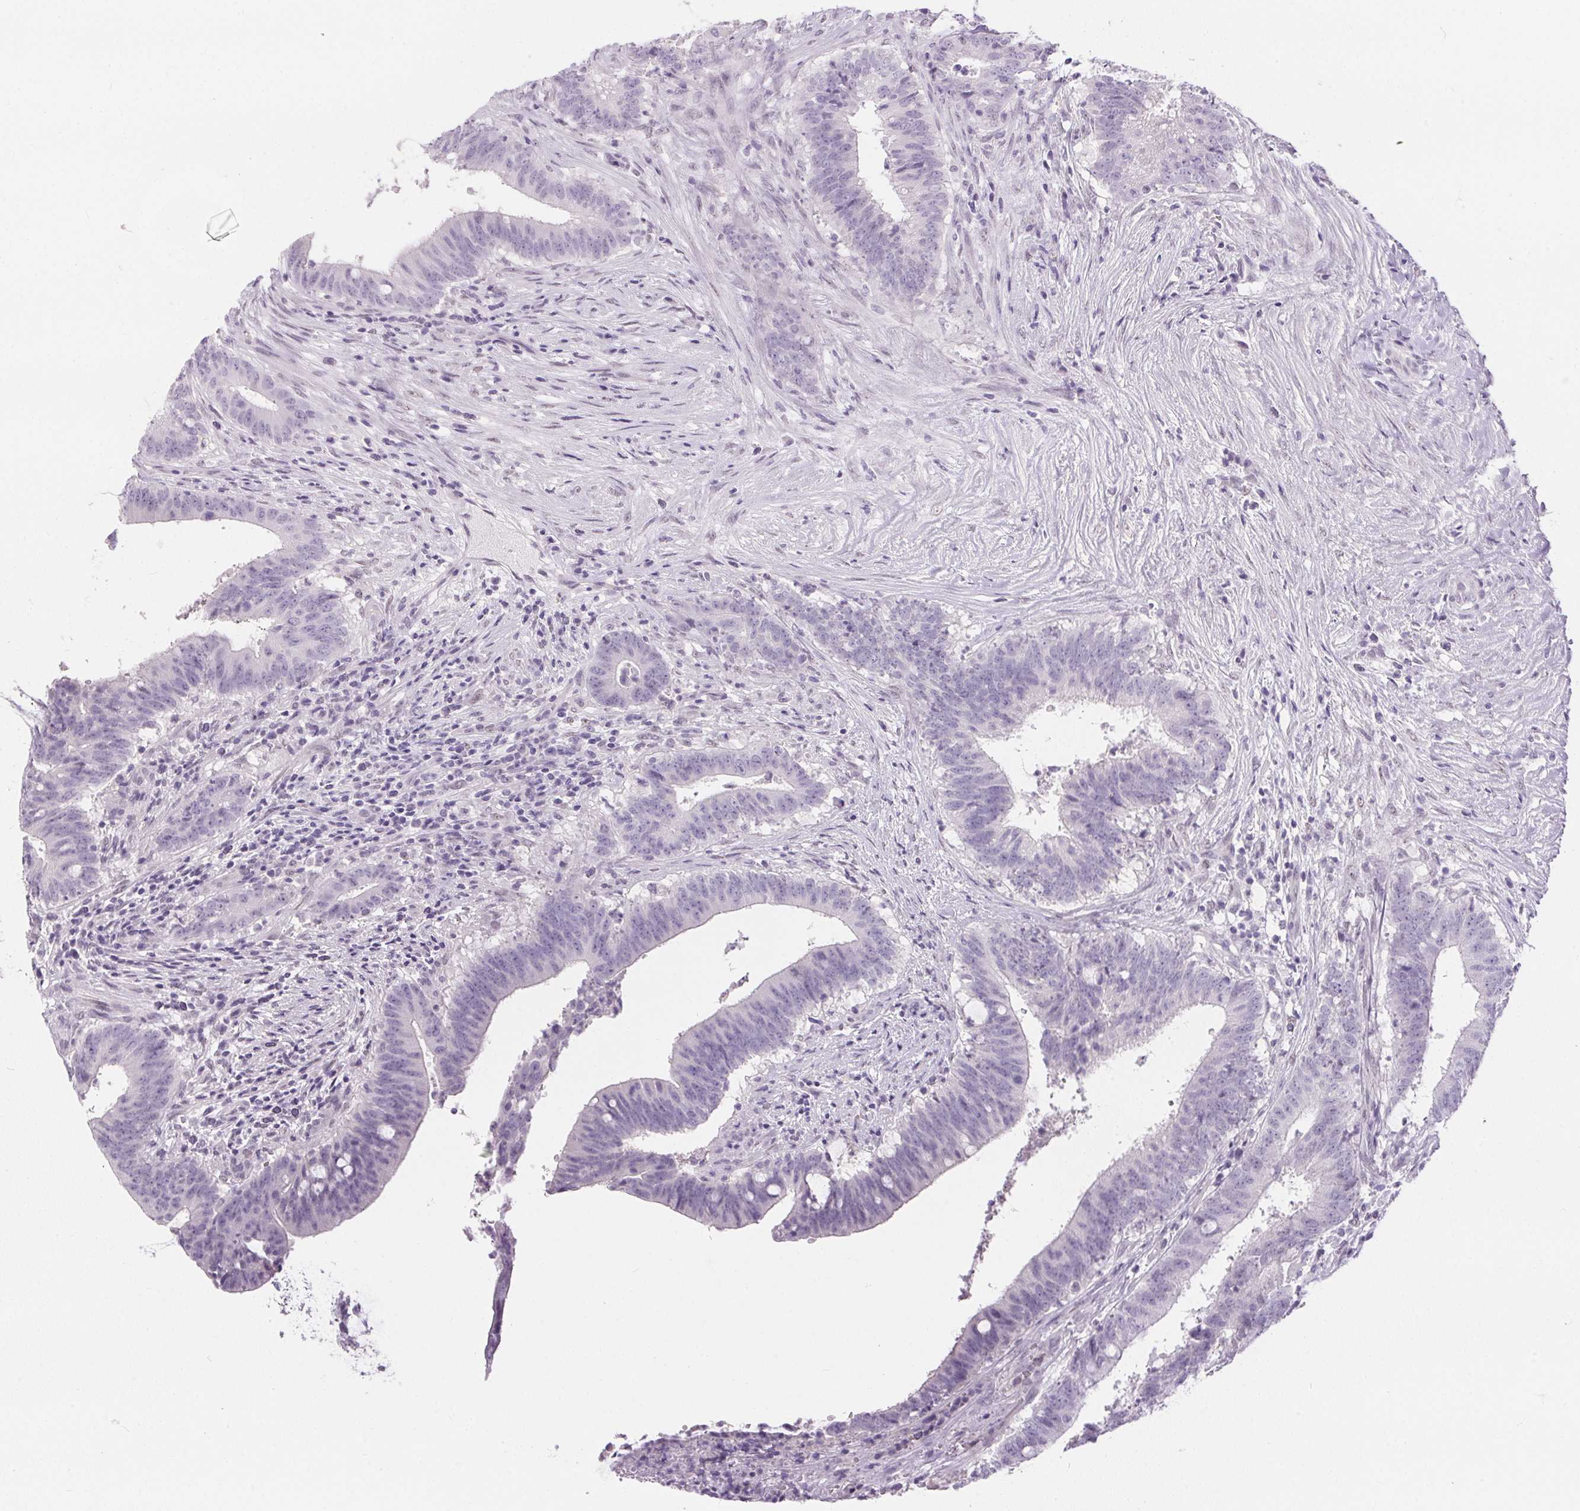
{"staining": {"intensity": "negative", "quantity": "none", "location": "none"}, "tissue": "colorectal cancer", "cell_type": "Tumor cells", "image_type": "cancer", "snomed": [{"axis": "morphology", "description": "Adenocarcinoma, NOS"}, {"axis": "topography", "description": "Colon"}], "caption": "Immunohistochemical staining of adenocarcinoma (colorectal) shows no significant expression in tumor cells.", "gene": "GBP6", "patient": {"sex": "female", "age": 43}}